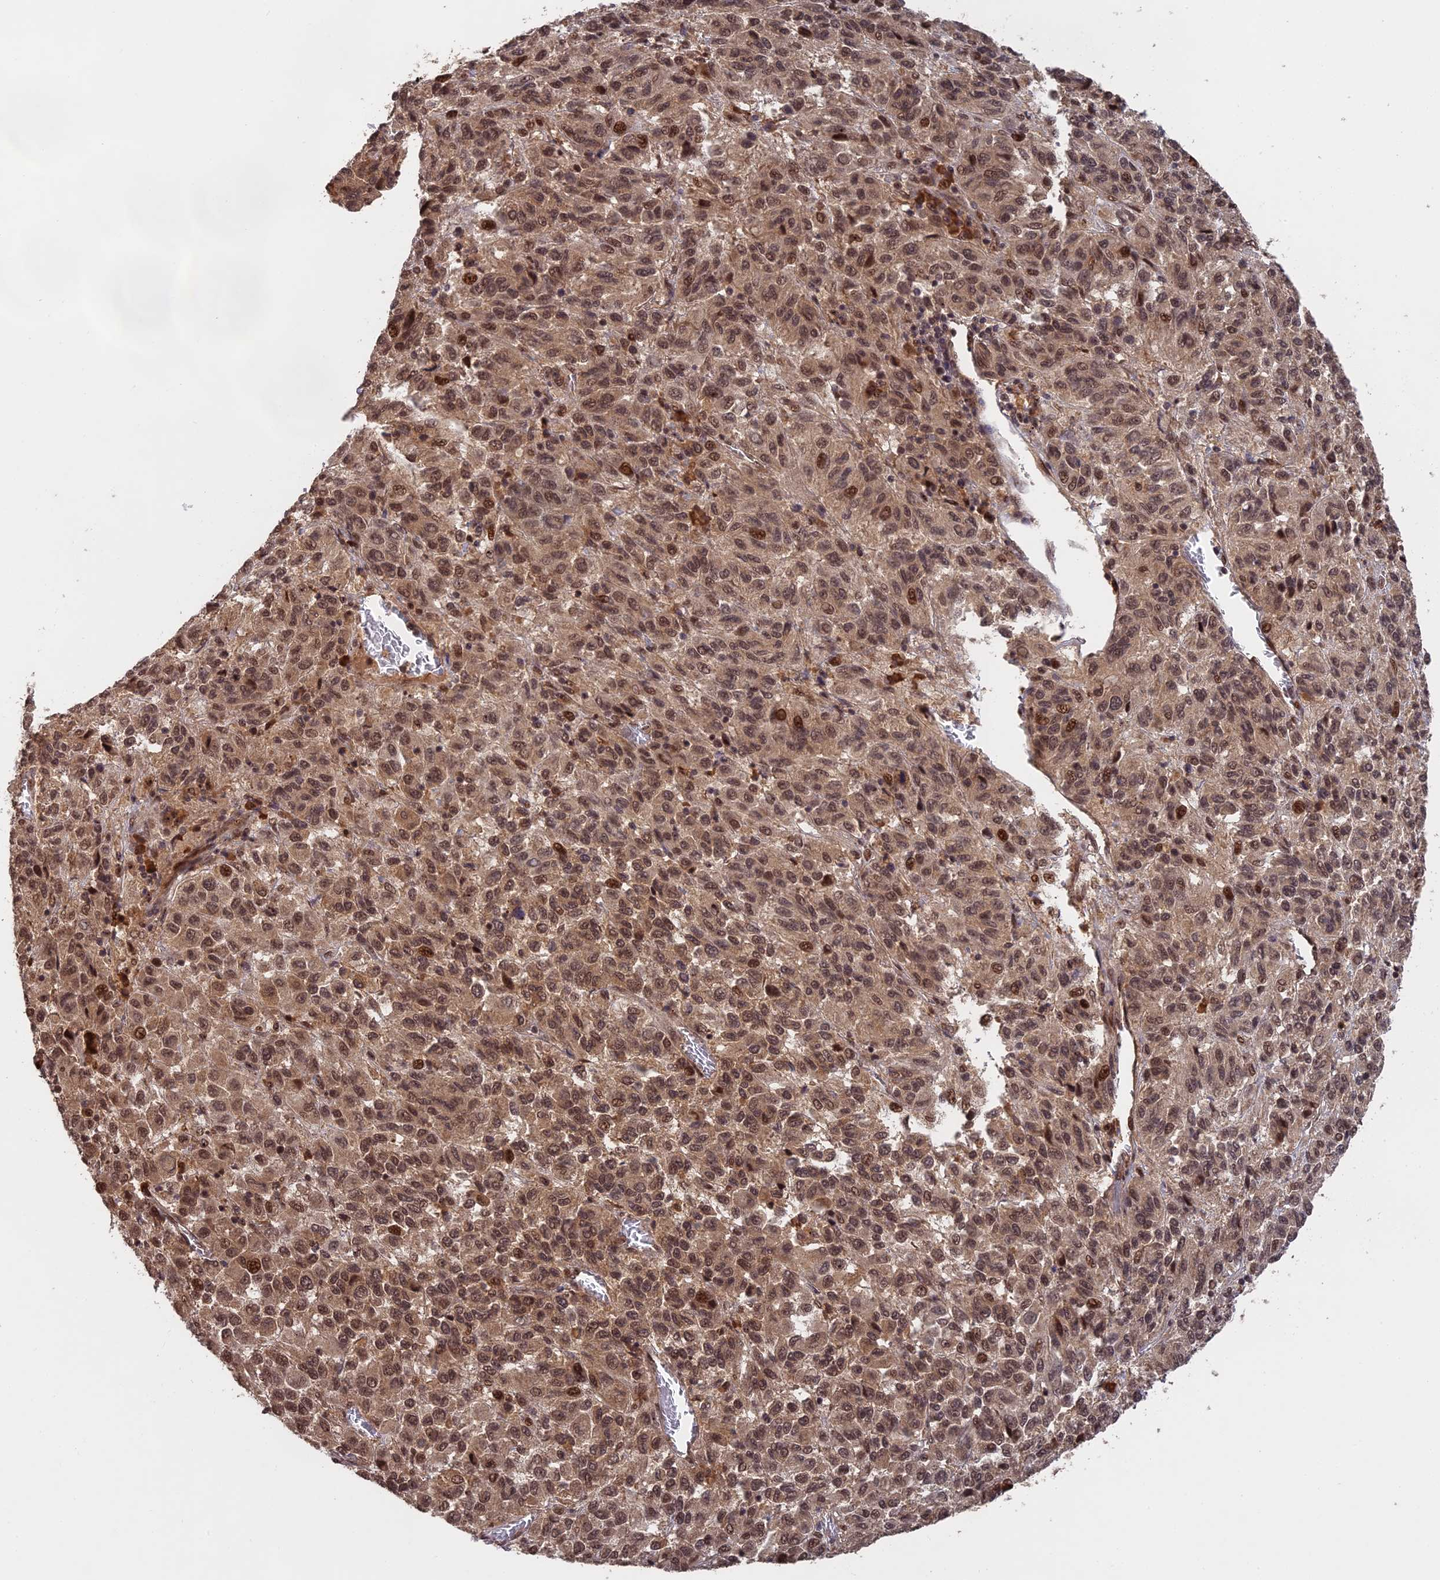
{"staining": {"intensity": "moderate", "quantity": ">75%", "location": "cytoplasmic/membranous,nuclear"}, "tissue": "melanoma", "cell_type": "Tumor cells", "image_type": "cancer", "snomed": [{"axis": "morphology", "description": "Malignant melanoma, Metastatic site"}, {"axis": "topography", "description": "Lung"}], "caption": "Human malignant melanoma (metastatic site) stained for a protein (brown) exhibits moderate cytoplasmic/membranous and nuclear positive expression in about >75% of tumor cells.", "gene": "OSBPL1A", "patient": {"sex": "male", "age": 64}}